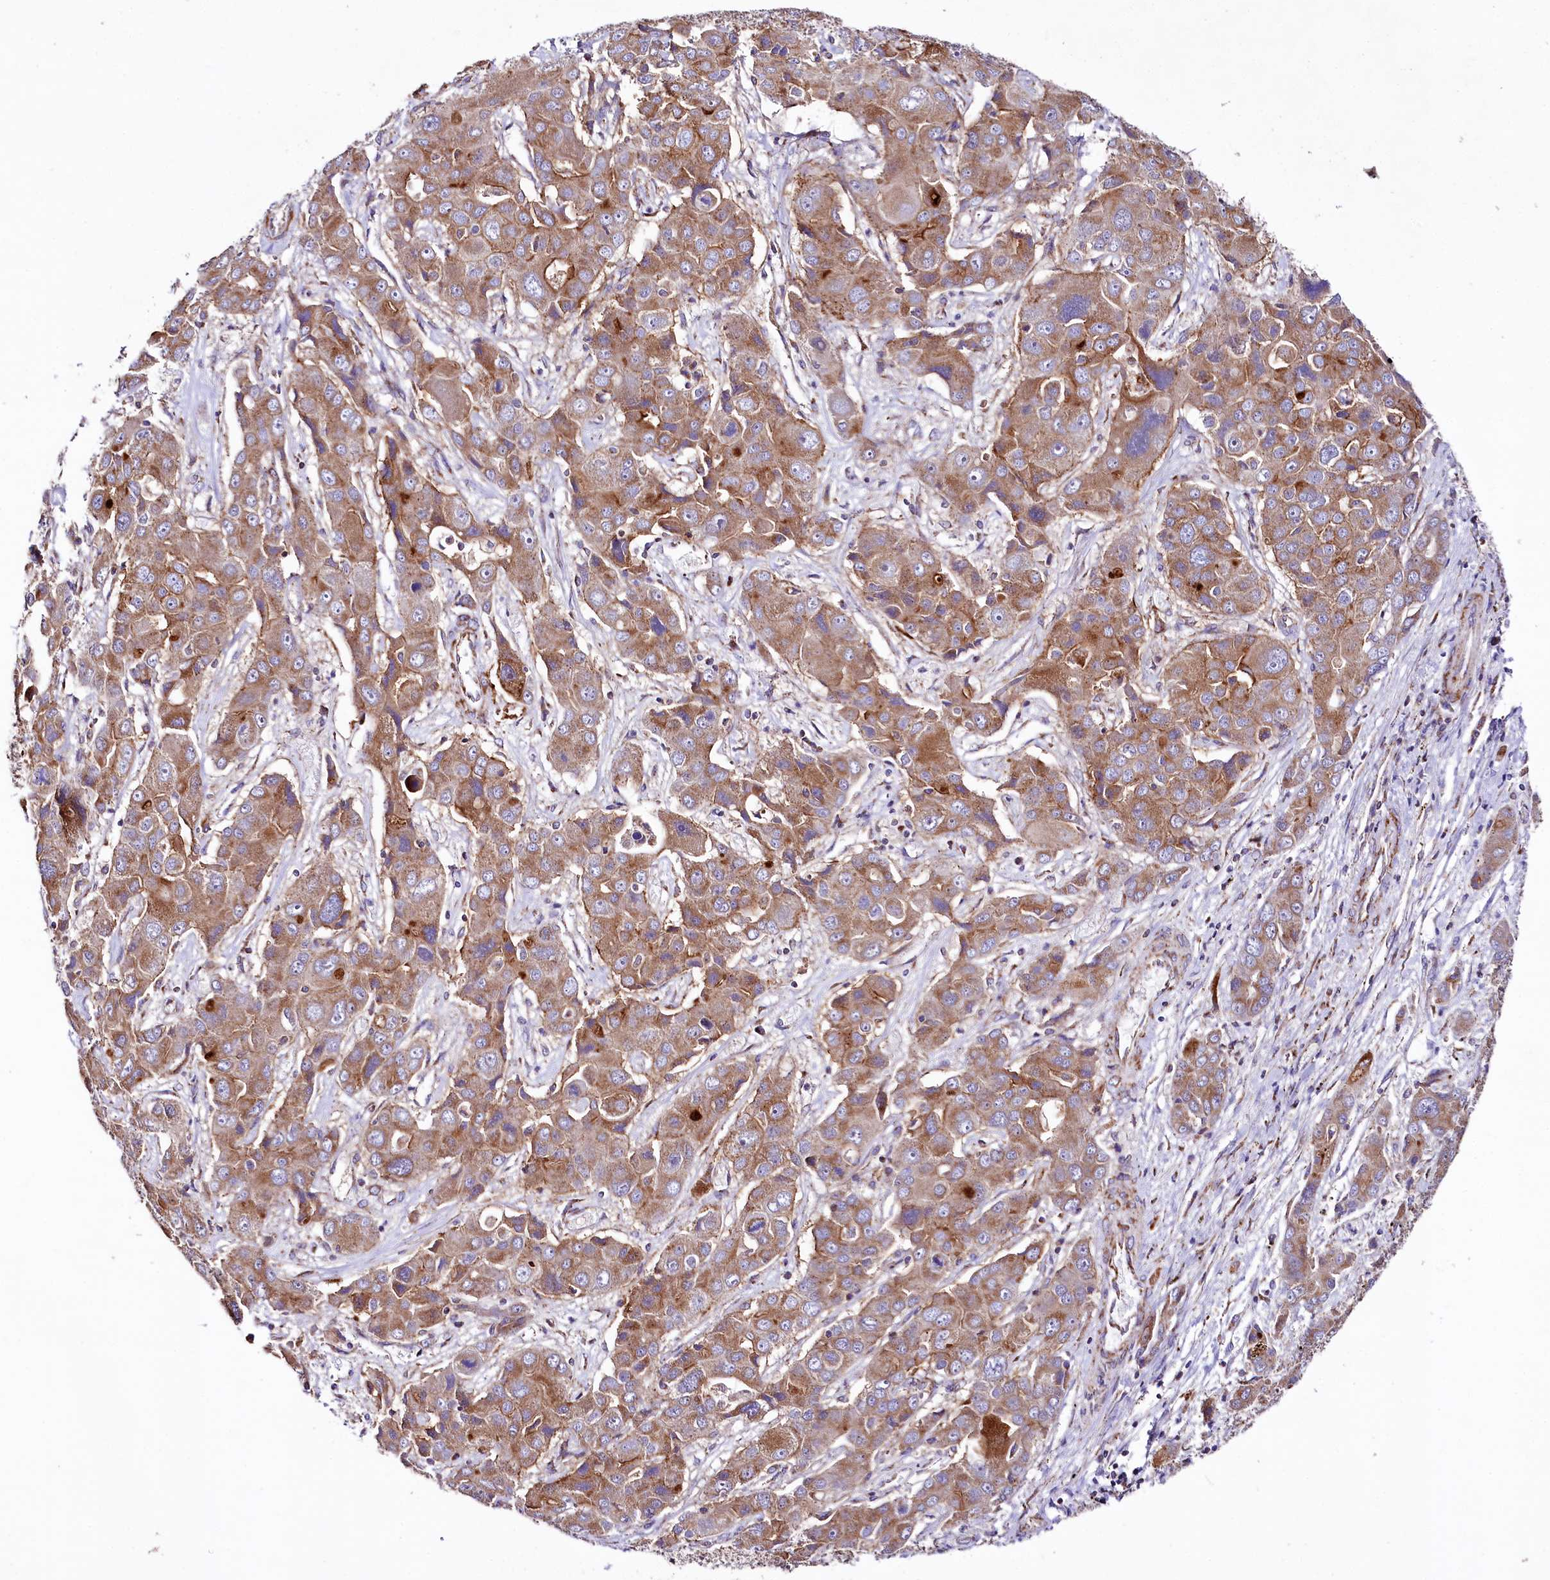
{"staining": {"intensity": "moderate", "quantity": ">75%", "location": "cytoplasmic/membranous"}, "tissue": "liver cancer", "cell_type": "Tumor cells", "image_type": "cancer", "snomed": [{"axis": "morphology", "description": "Cholangiocarcinoma"}, {"axis": "topography", "description": "Liver"}], "caption": "Immunohistochemical staining of human liver cancer (cholangiocarcinoma) shows medium levels of moderate cytoplasmic/membranous protein staining in approximately >75% of tumor cells.", "gene": "APLP2", "patient": {"sex": "male", "age": 67}}